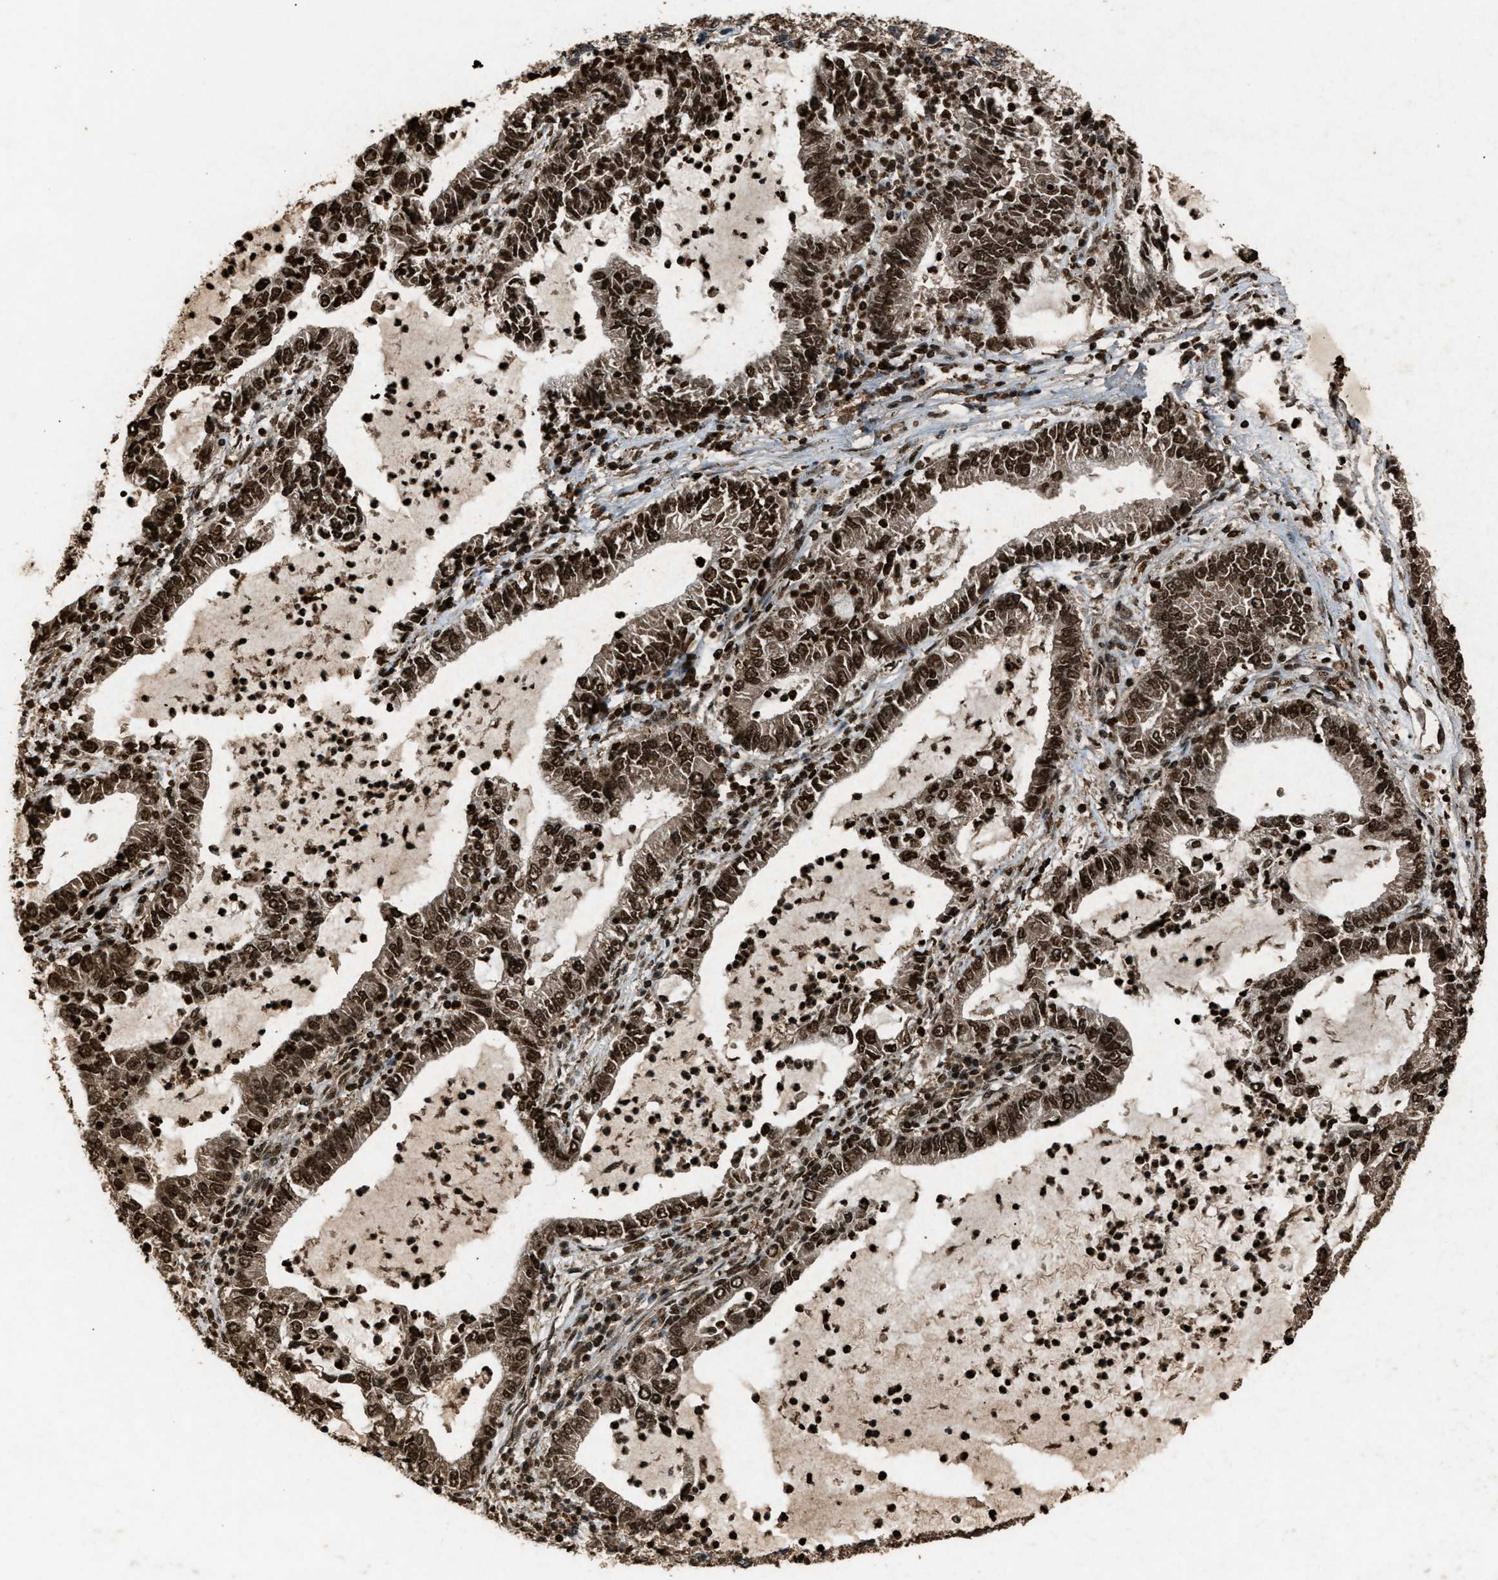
{"staining": {"intensity": "strong", "quantity": ">75%", "location": "cytoplasmic/membranous,nuclear"}, "tissue": "lung cancer", "cell_type": "Tumor cells", "image_type": "cancer", "snomed": [{"axis": "morphology", "description": "Adenocarcinoma, NOS"}, {"axis": "topography", "description": "Lung"}], "caption": "Human lung cancer stained with a brown dye shows strong cytoplasmic/membranous and nuclear positive expression in approximately >75% of tumor cells.", "gene": "PSMD1", "patient": {"sex": "female", "age": 51}}